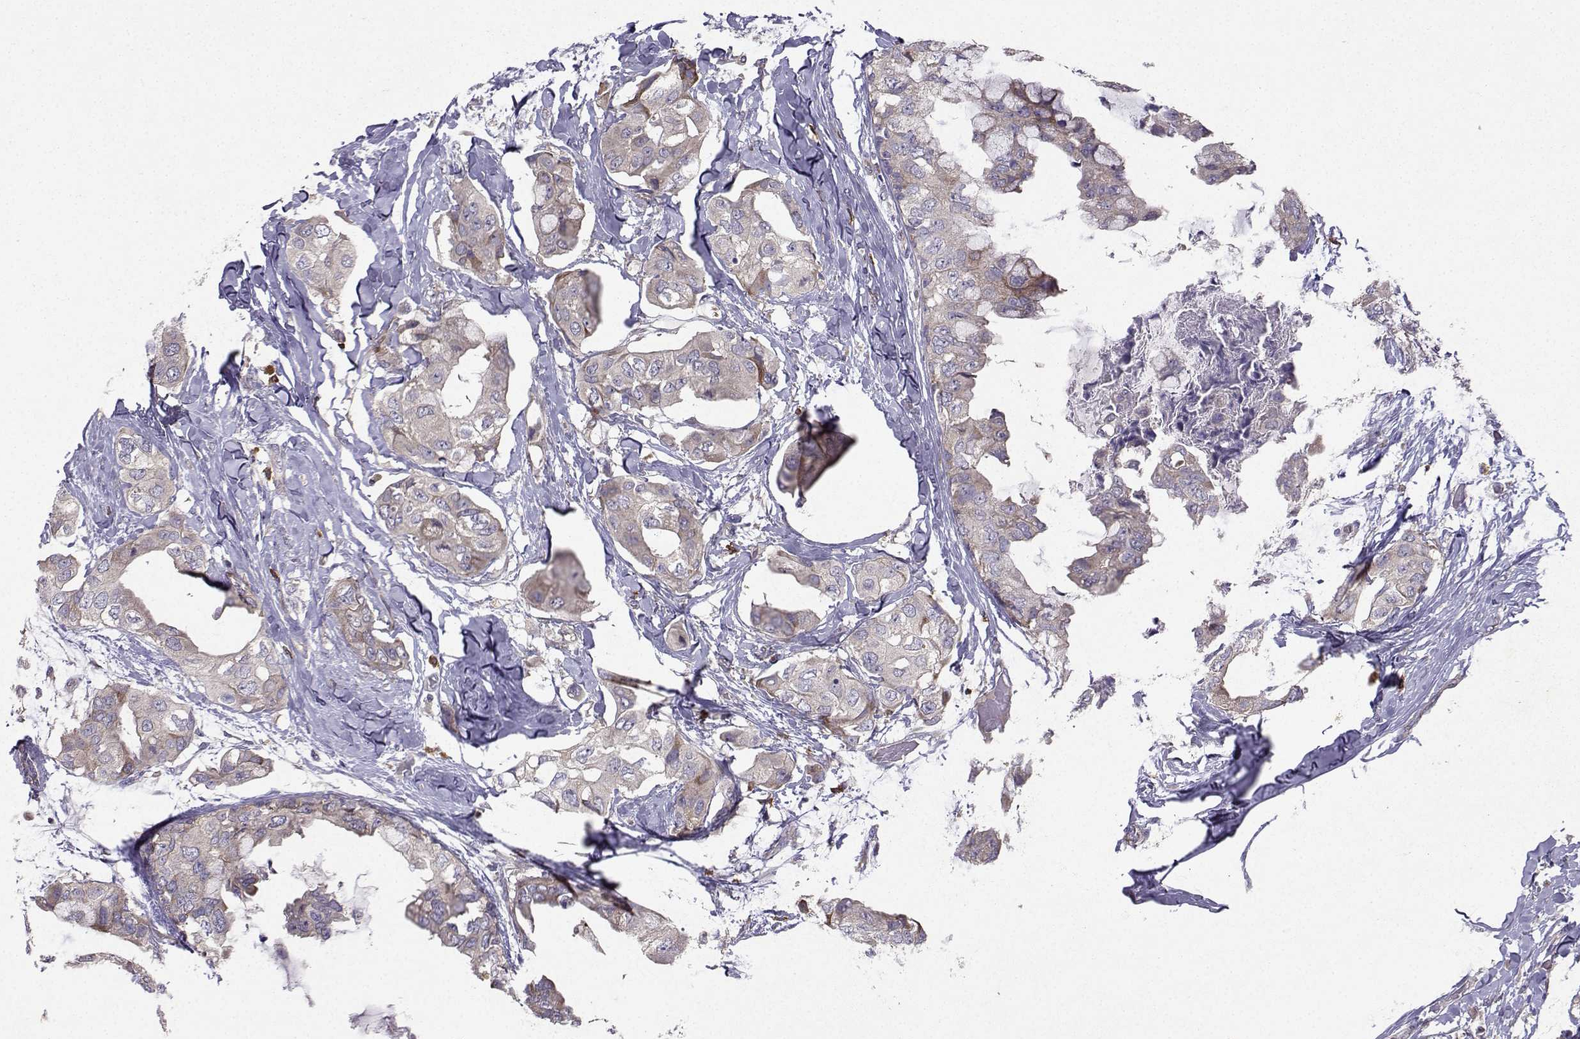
{"staining": {"intensity": "weak", "quantity": "25%-75%", "location": "cytoplasmic/membranous"}, "tissue": "breast cancer", "cell_type": "Tumor cells", "image_type": "cancer", "snomed": [{"axis": "morphology", "description": "Normal tissue, NOS"}, {"axis": "morphology", "description": "Duct carcinoma"}, {"axis": "topography", "description": "Breast"}], "caption": "Weak cytoplasmic/membranous protein positivity is seen in approximately 25%-75% of tumor cells in breast intraductal carcinoma.", "gene": "STXBP5", "patient": {"sex": "female", "age": 40}}